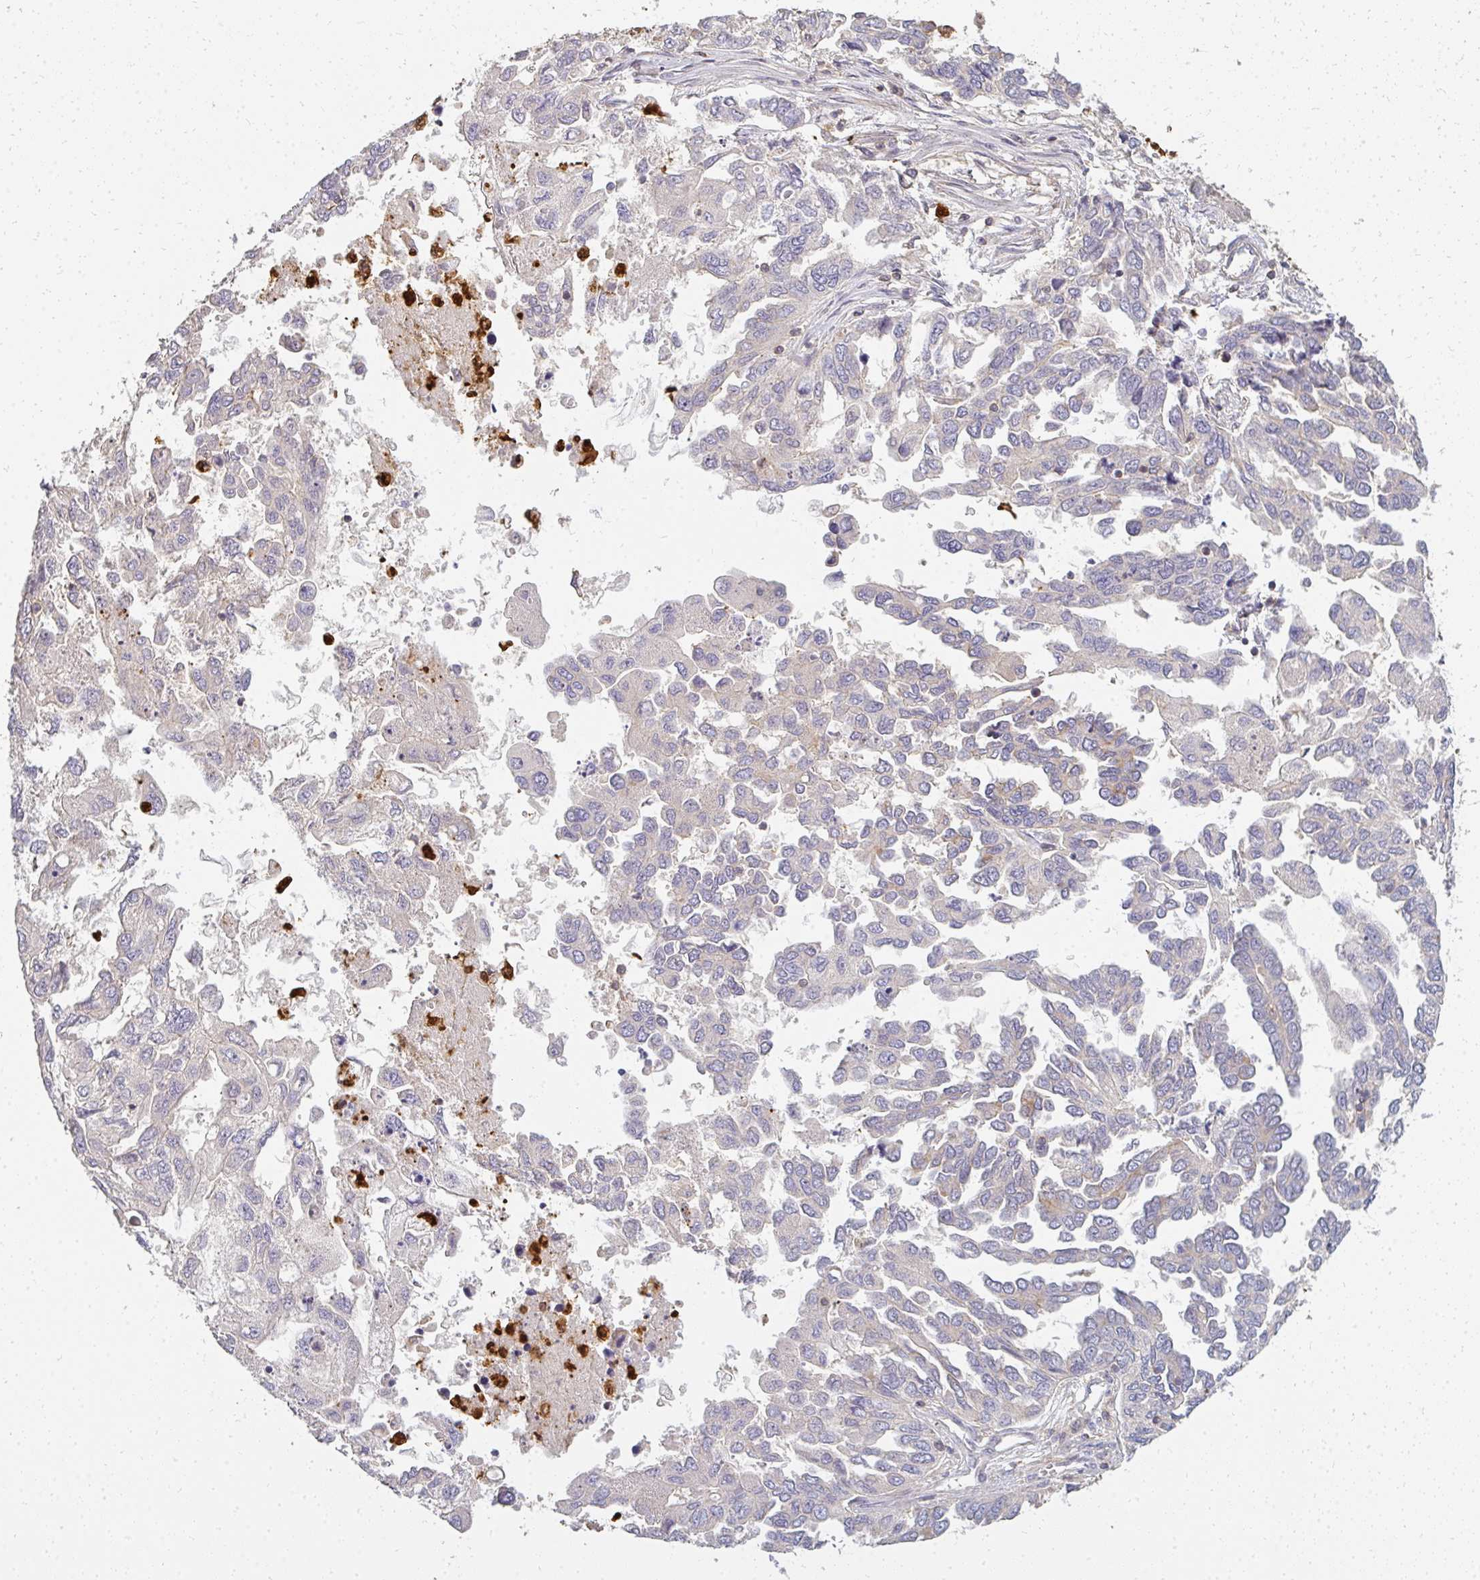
{"staining": {"intensity": "negative", "quantity": "none", "location": "none"}, "tissue": "ovarian cancer", "cell_type": "Tumor cells", "image_type": "cancer", "snomed": [{"axis": "morphology", "description": "Cystadenocarcinoma, serous, NOS"}, {"axis": "topography", "description": "Ovary"}], "caption": "Ovarian serous cystadenocarcinoma stained for a protein using immunohistochemistry shows no staining tumor cells.", "gene": "CNTRL", "patient": {"sex": "female", "age": 53}}